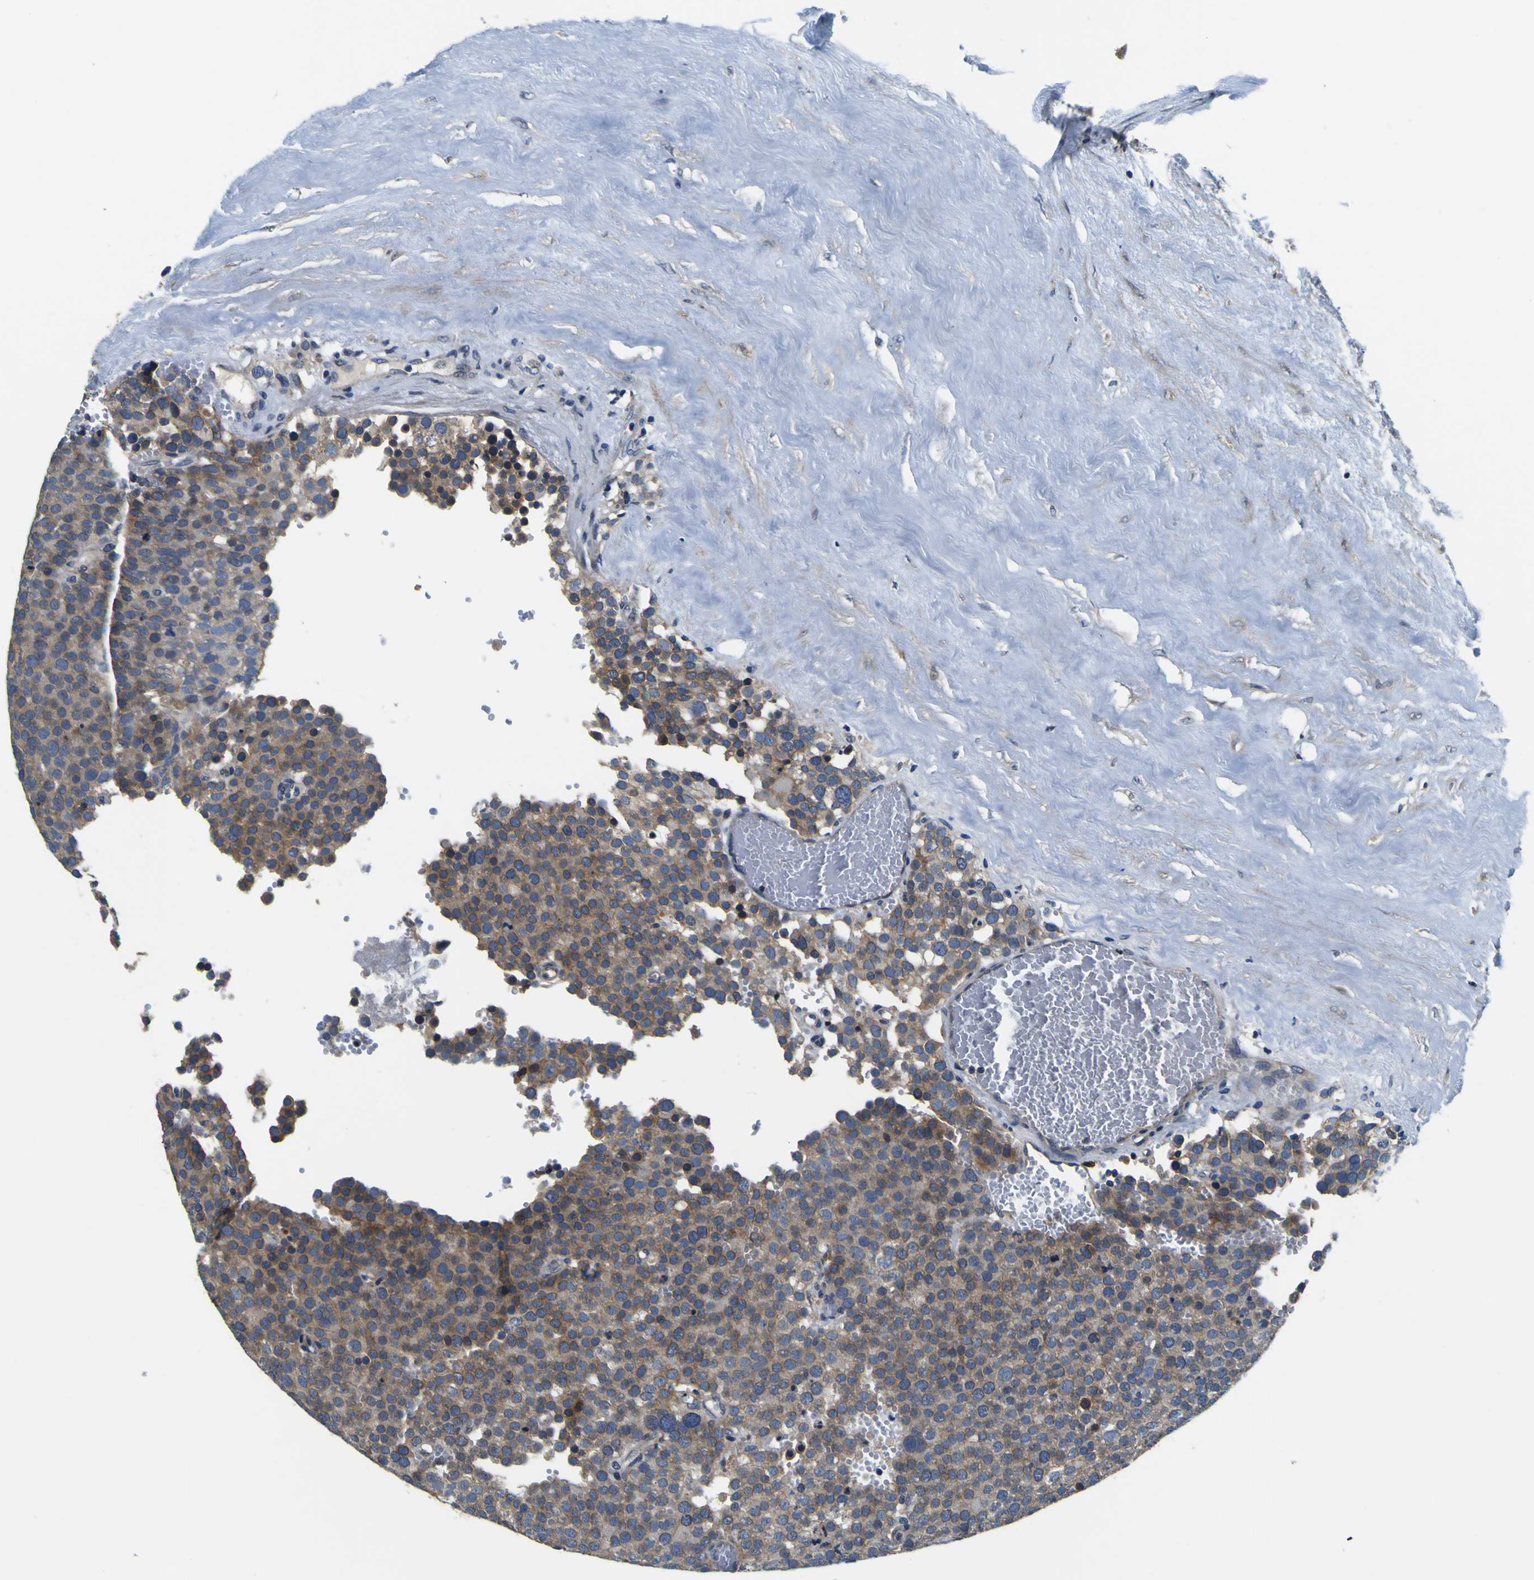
{"staining": {"intensity": "weak", "quantity": ">75%", "location": "cytoplasmic/membranous"}, "tissue": "testis cancer", "cell_type": "Tumor cells", "image_type": "cancer", "snomed": [{"axis": "morphology", "description": "Normal tissue, NOS"}, {"axis": "morphology", "description": "Seminoma, NOS"}, {"axis": "topography", "description": "Testis"}], "caption": "A brown stain labels weak cytoplasmic/membranous staining of a protein in seminoma (testis) tumor cells. Immunohistochemistry (ihc) stains the protein in brown and the nuclei are stained blue.", "gene": "EPHB4", "patient": {"sex": "male", "age": 71}}